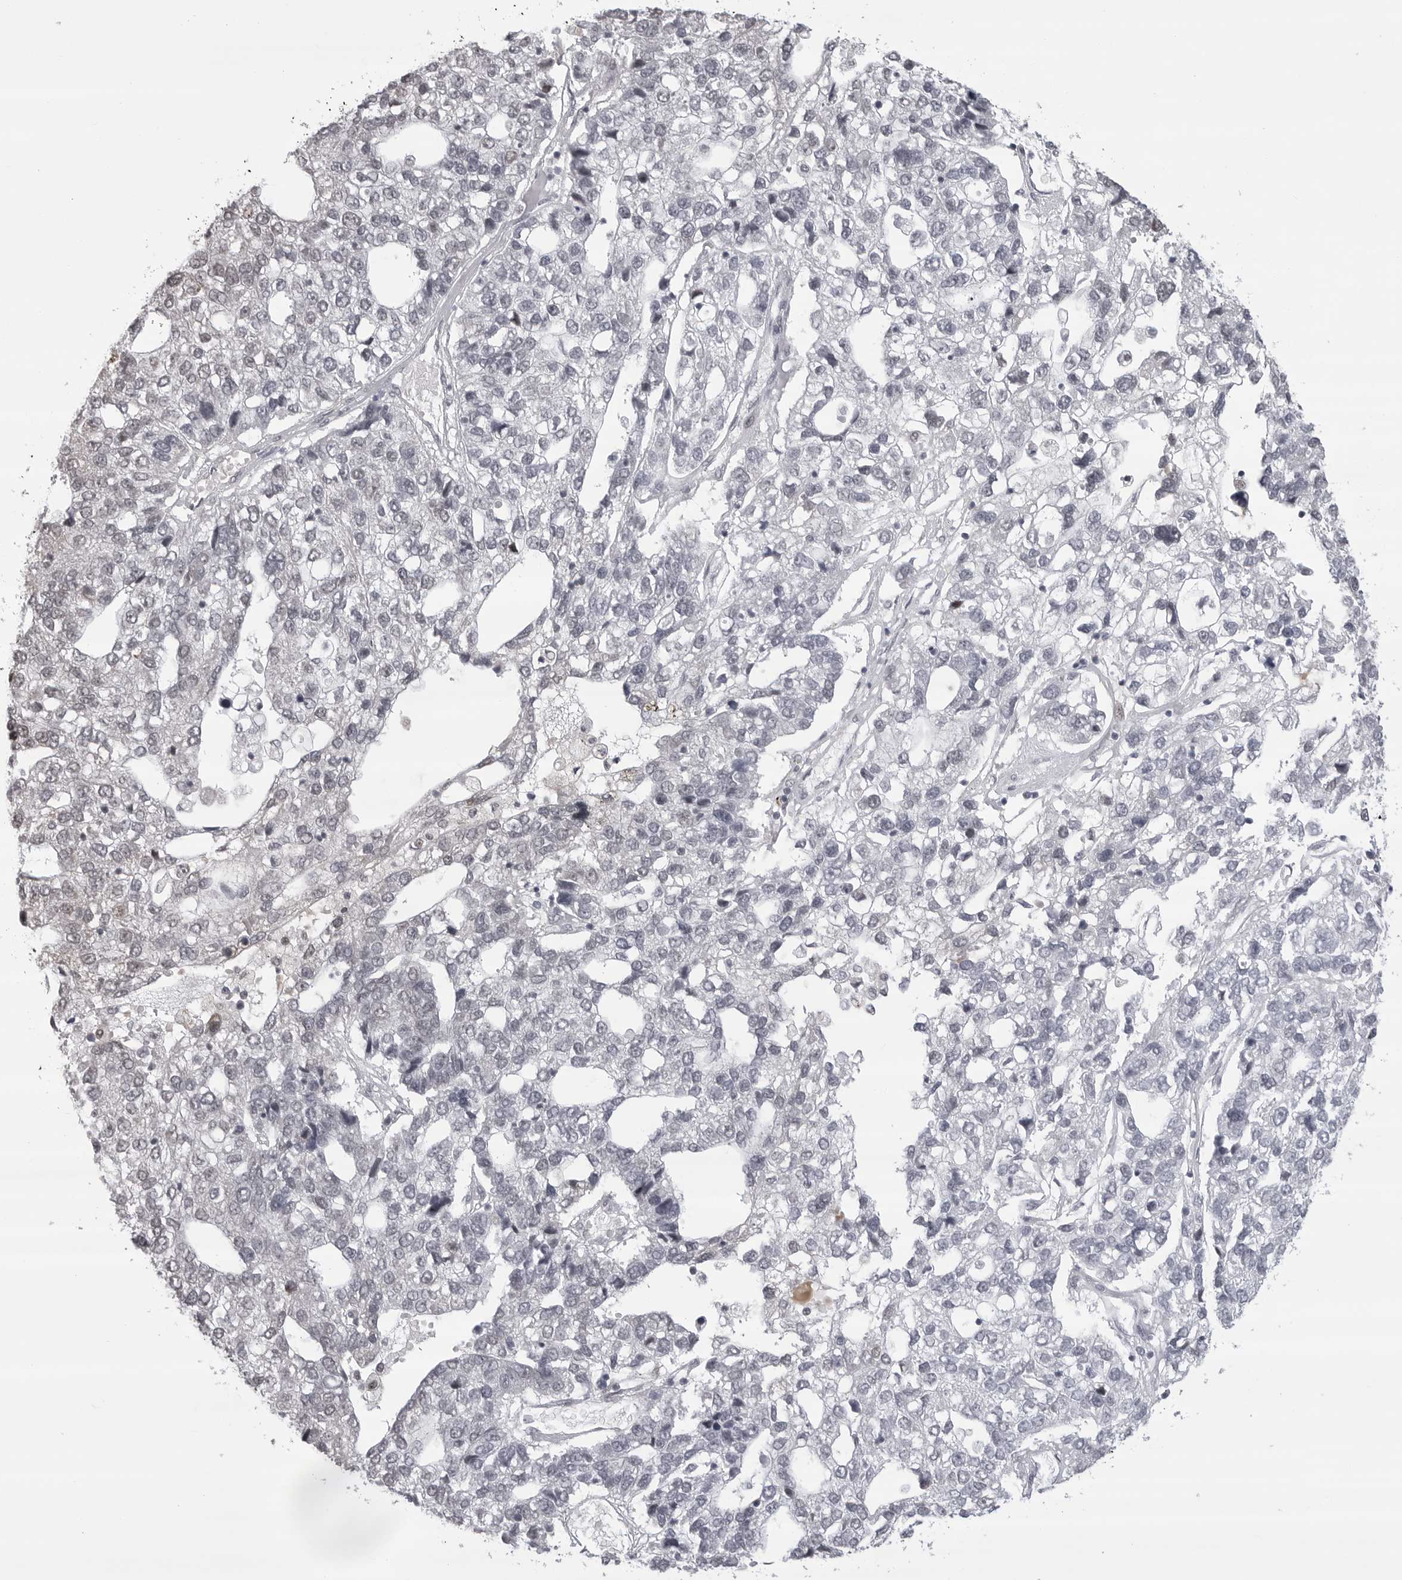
{"staining": {"intensity": "negative", "quantity": "none", "location": "none"}, "tissue": "pancreatic cancer", "cell_type": "Tumor cells", "image_type": "cancer", "snomed": [{"axis": "morphology", "description": "Adenocarcinoma, NOS"}, {"axis": "topography", "description": "Pancreas"}], "caption": "A micrograph of pancreatic adenocarcinoma stained for a protein displays no brown staining in tumor cells.", "gene": "PHF3", "patient": {"sex": "female", "age": 61}}